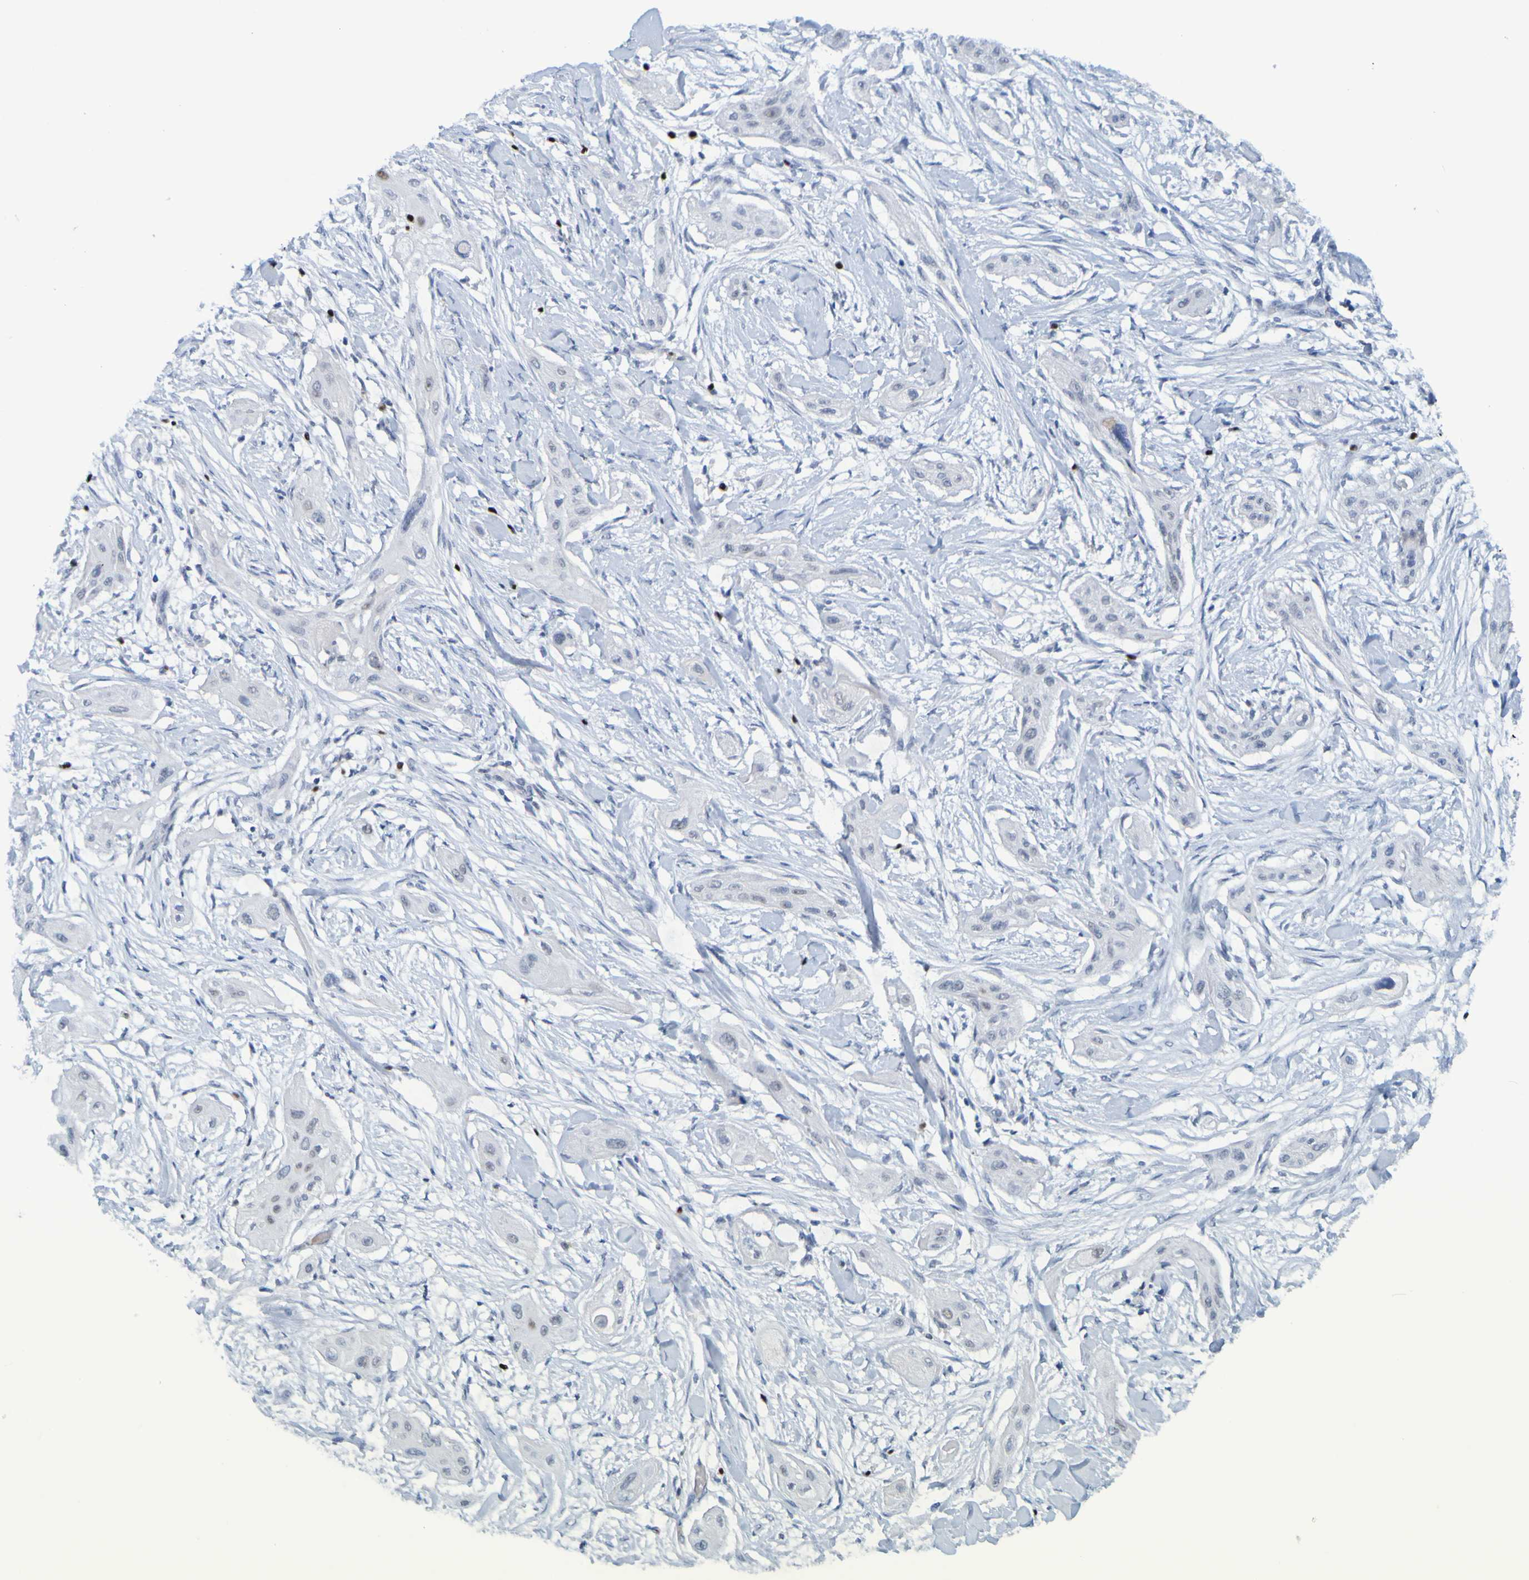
{"staining": {"intensity": "negative", "quantity": "none", "location": "none"}, "tissue": "lung cancer", "cell_type": "Tumor cells", "image_type": "cancer", "snomed": [{"axis": "morphology", "description": "Squamous cell carcinoma, NOS"}, {"axis": "topography", "description": "Lung"}], "caption": "There is no significant positivity in tumor cells of lung cancer. (Immunohistochemistry (ihc), brightfield microscopy, high magnification).", "gene": "USP36", "patient": {"sex": "female", "age": 47}}